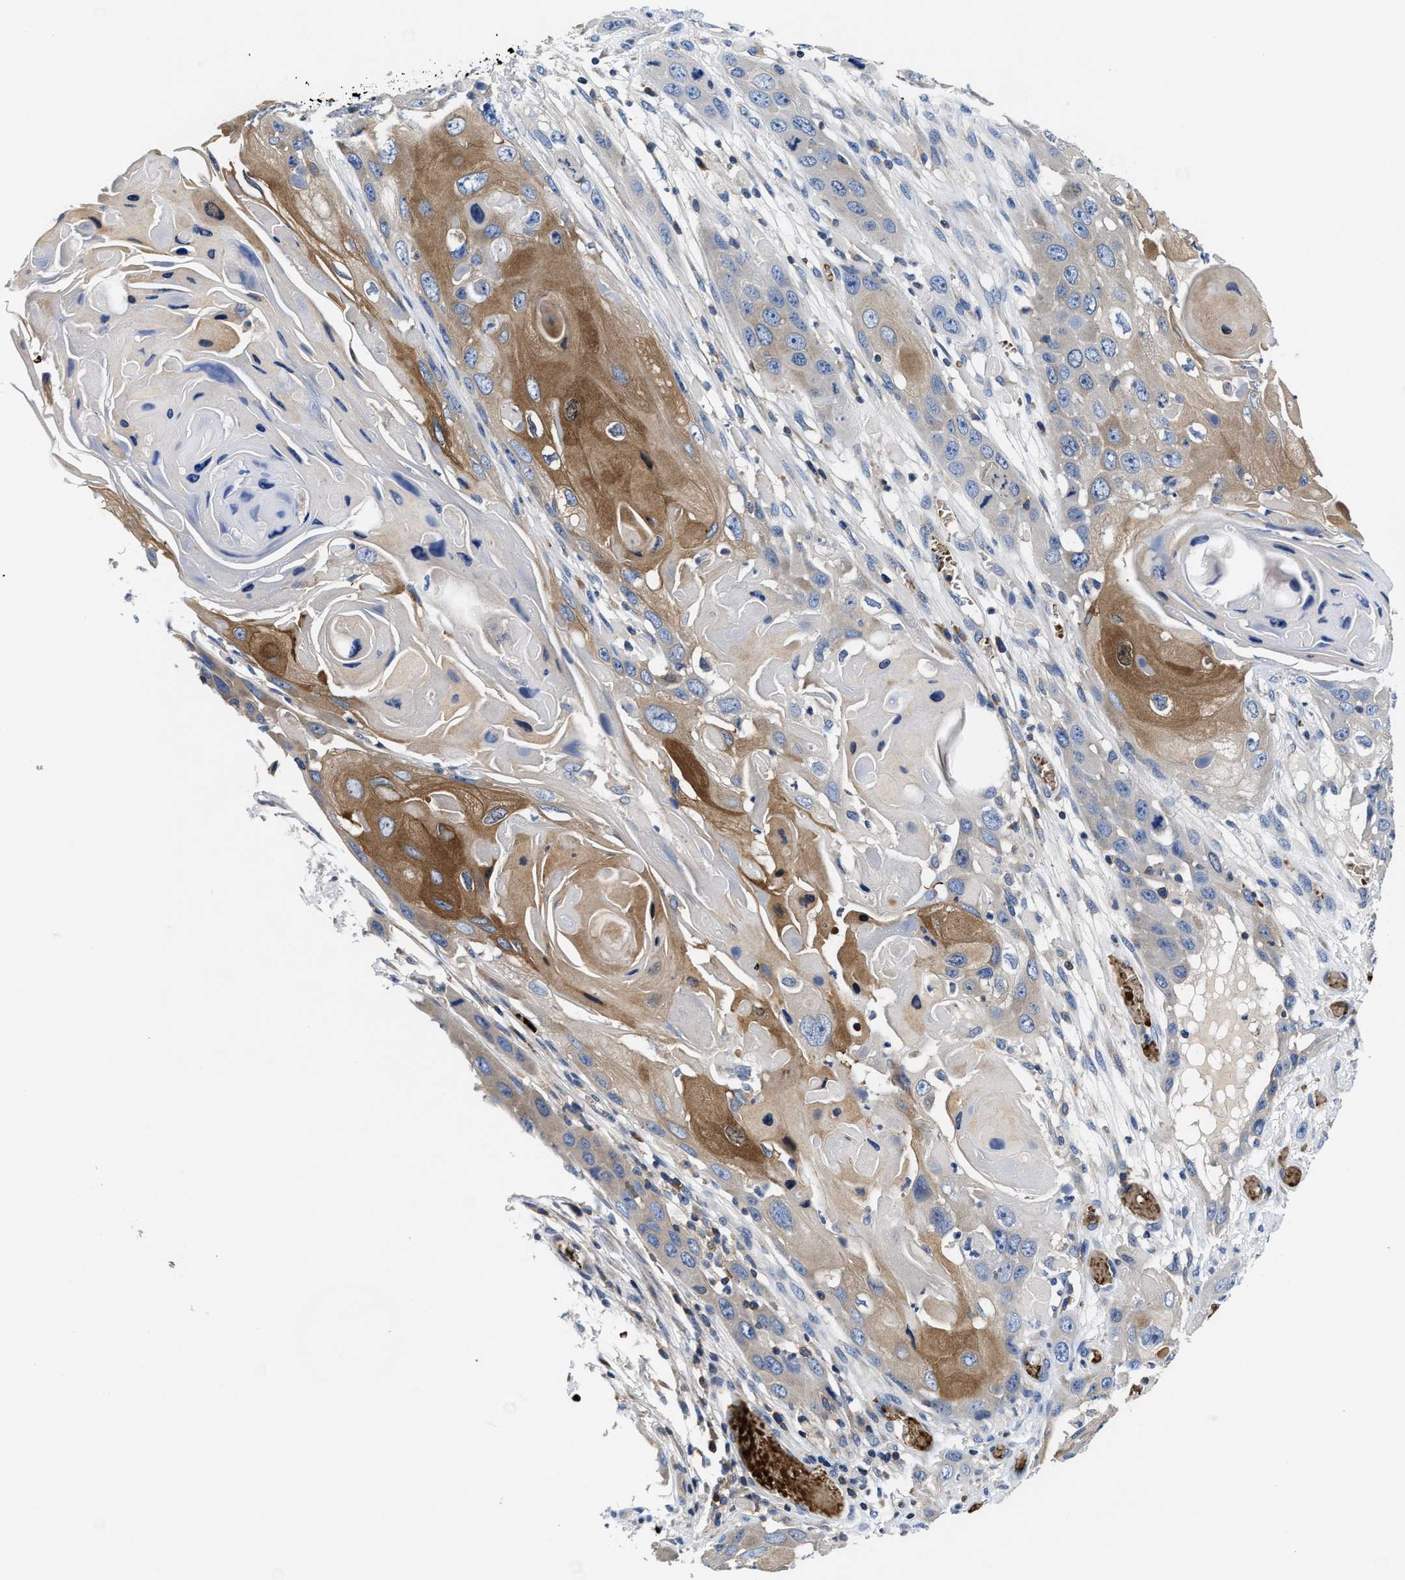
{"staining": {"intensity": "moderate", "quantity": ">75%", "location": "cytoplasmic/membranous"}, "tissue": "skin cancer", "cell_type": "Tumor cells", "image_type": "cancer", "snomed": [{"axis": "morphology", "description": "Squamous cell carcinoma, NOS"}, {"axis": "topography", "description": "Skin"}], "caption": "IHC image of neoplastic tissue: squamous cell carcinoma (skin) stained using IHC reveals medium levels of moderate protein expression localized specifically in the cytoplasmic/membranous of tumor cells, appearing as a cytoplasmic/membranous brown color.", "gene": "PHLPP1", "patient": {"sex": "male", "age": 55}}